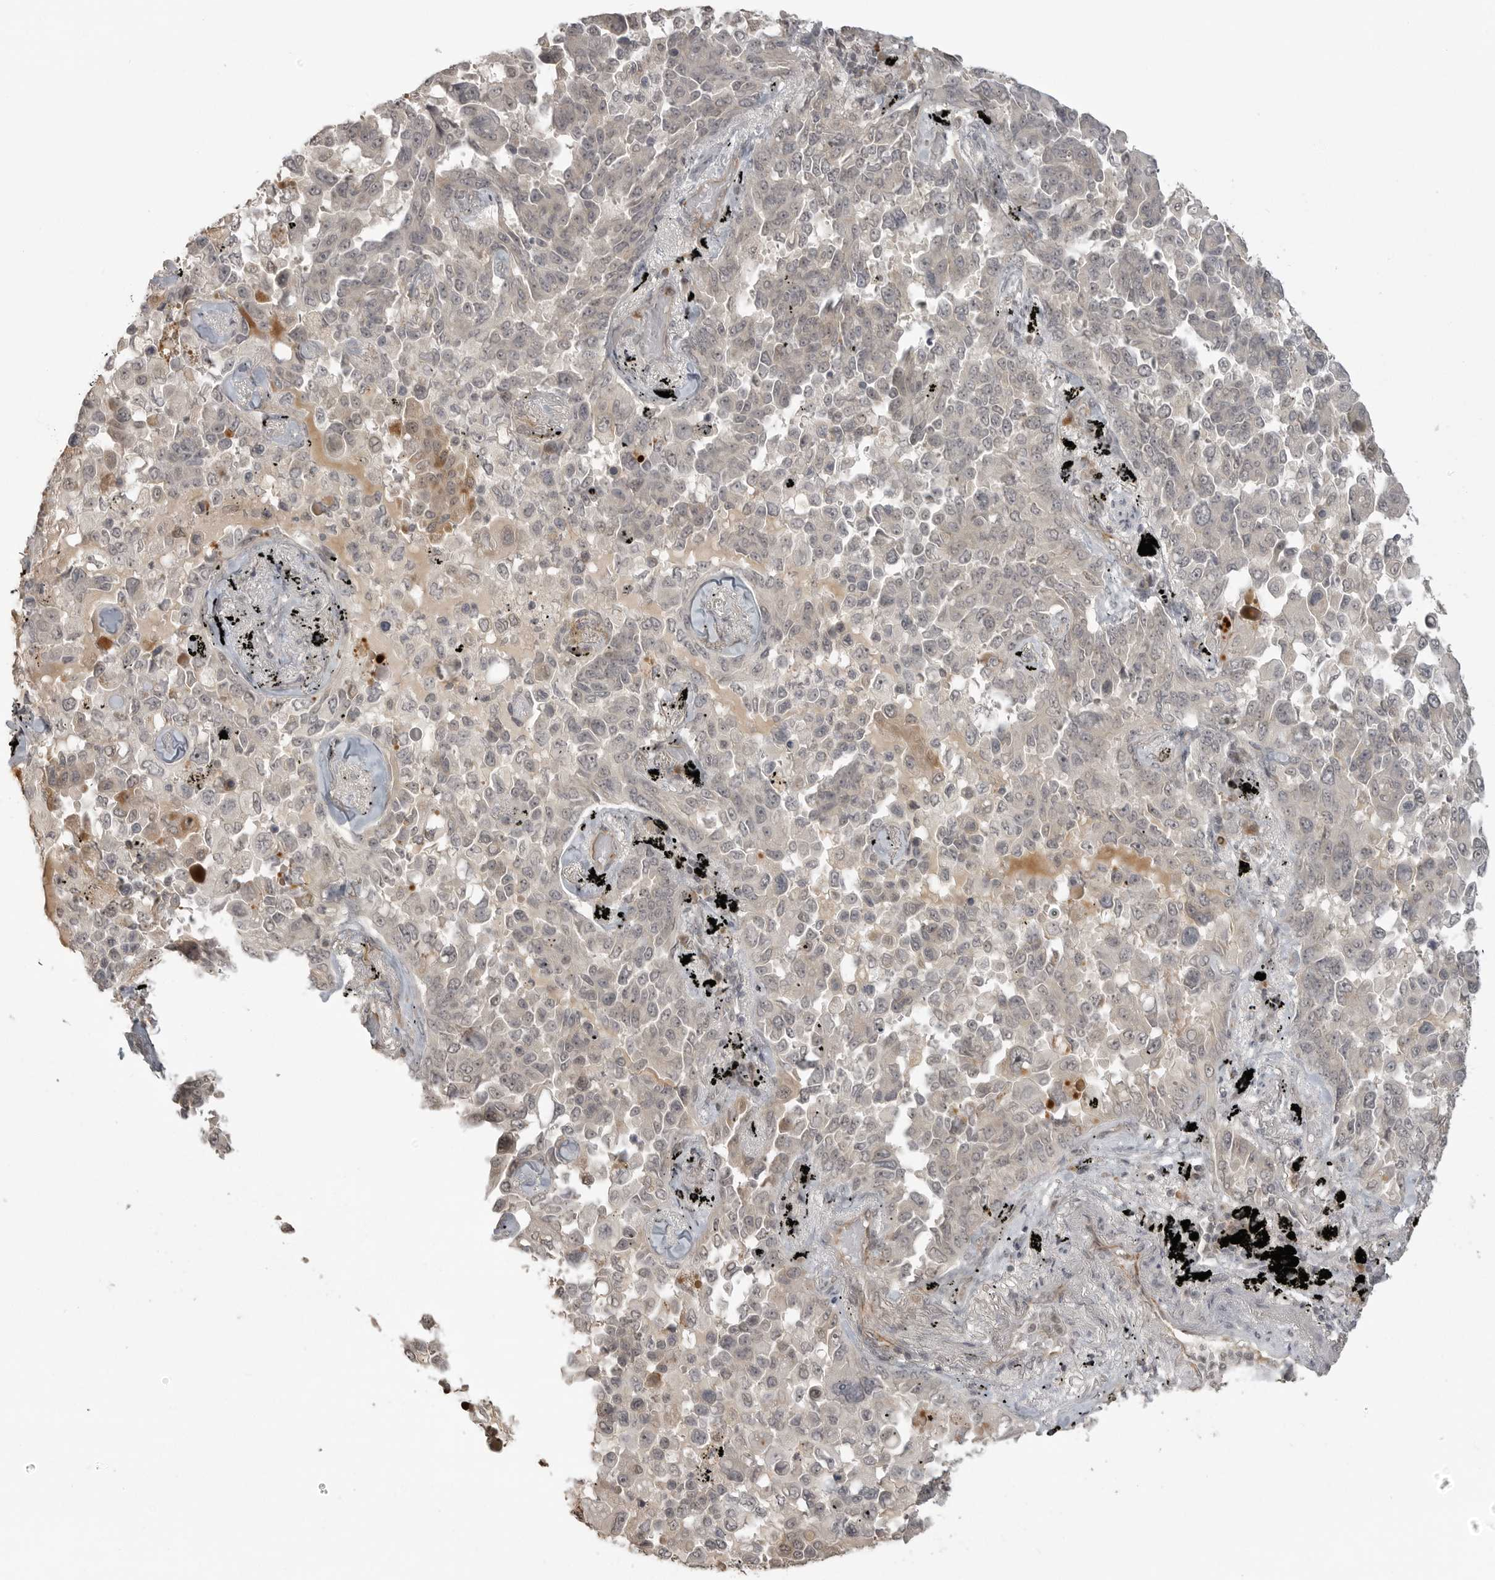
{"staining": {"intensity": "weak", "quantity": "<25%", "location": "cytoplasmic/membranous"}, "tissue": "lung cancer", "cell_type": "Tumor cells", "image_type": "cancer", "snomed": [{"axis": "morphology", "description": "Adenocarcinoma, NOS"}, {"axis": "topography", "description": "Lung"}], "caption": "Protein analysis of lung cancer (adenocarcinoma) reveals no significant positivity in tumor cells.", "gene": "SMG8", "patient": {"sex": "female", "age": 67}}